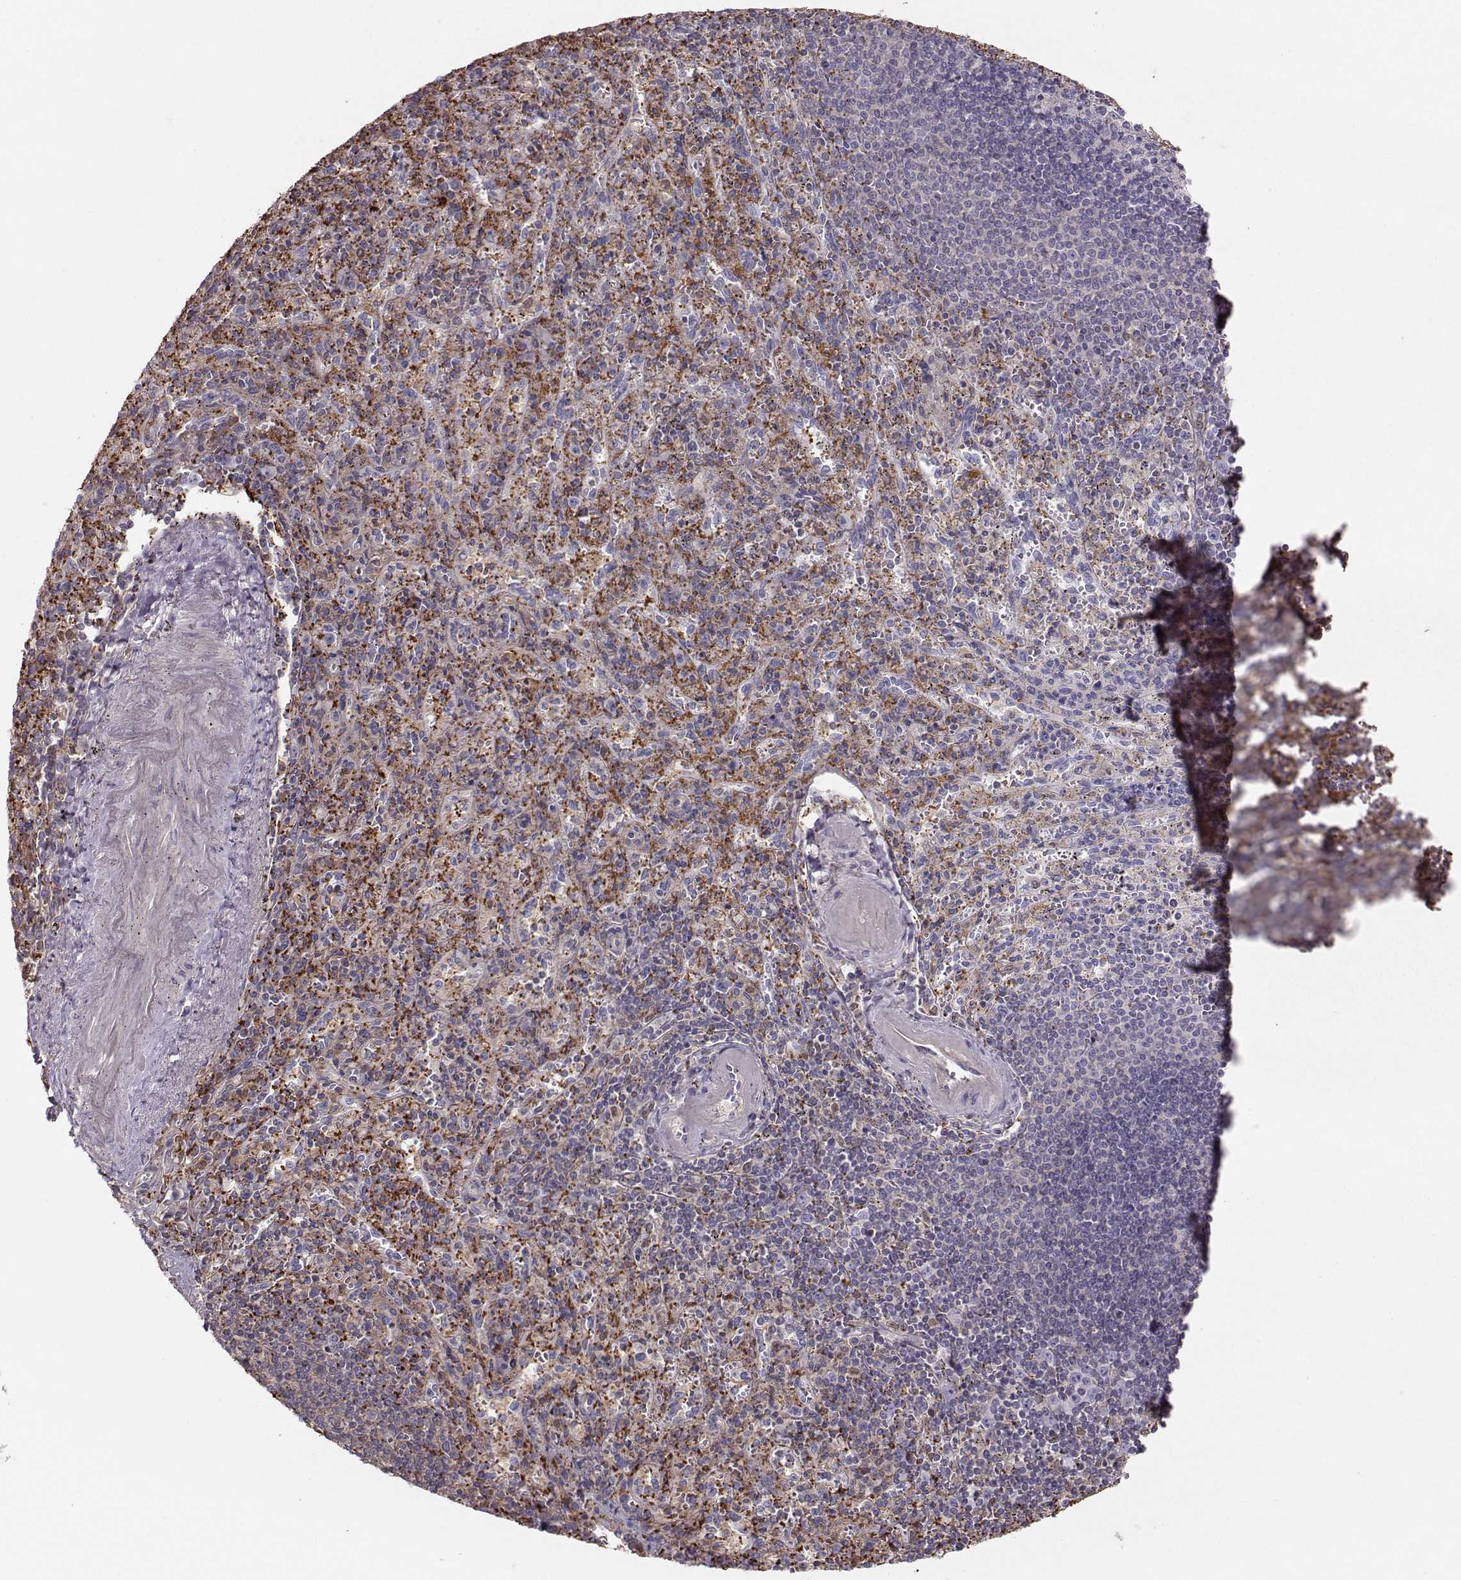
{"staining": {"intensity": "moderate", "quantity": "25%-75%", "location": "cytoplasmic/membranous"}, "tissue": "spleen", "cell_type": "Cells in red pulp", "image_type": "normal", "snomed": [{"axis": "morphology", "description": "Normal tissue, NOS"}, {"axis": "topography", "description": "Spleen"}], "caption": "Protein expression analysis of normal human spleen reveals moderate cytoplasmic/membranous positivity in approximately 25%-75% of cells in red pulp.", "gene": "ASB16", "patient": {"sex": "male", "age": 57}}